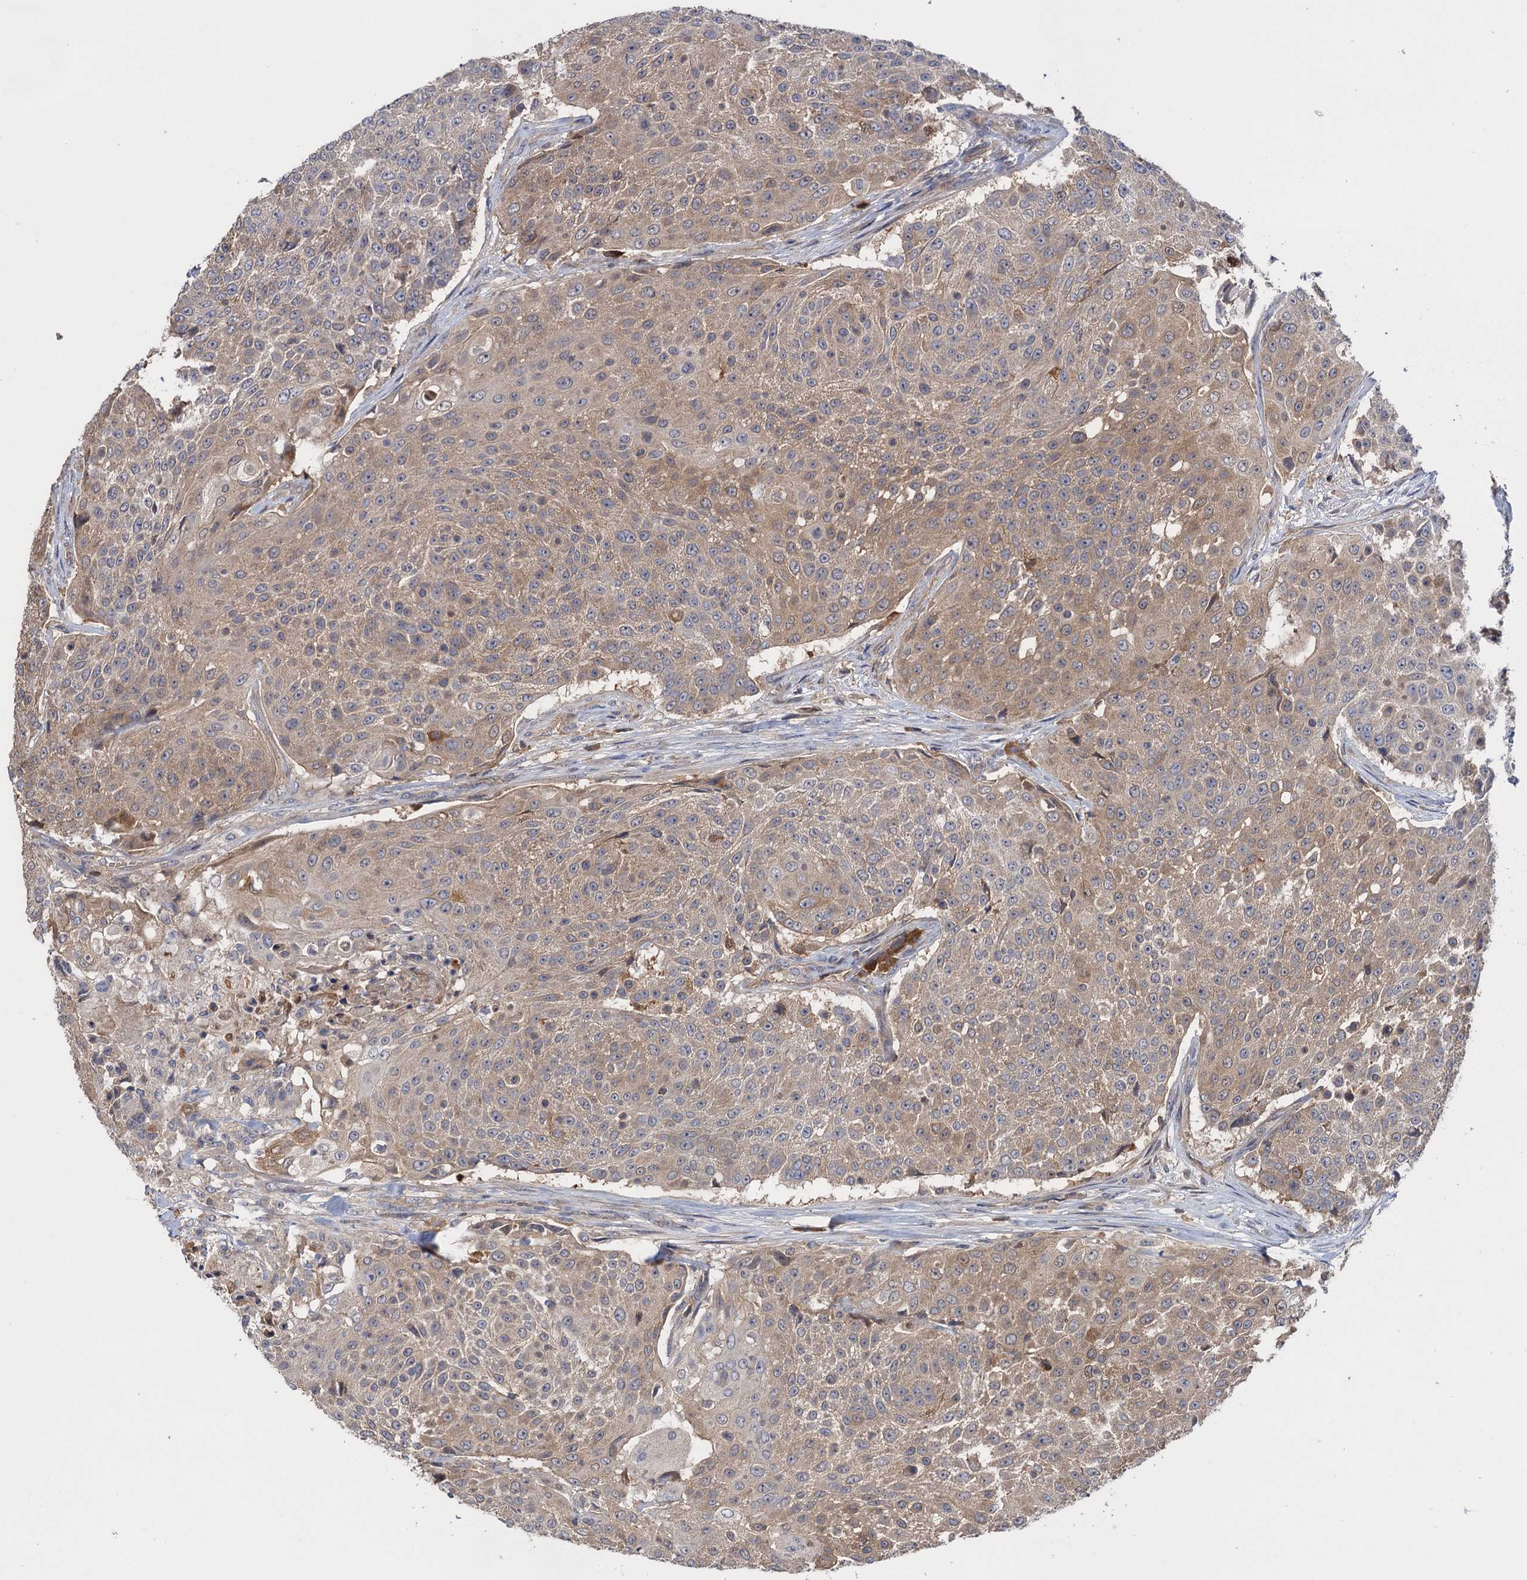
{"staining": {"intensity": "weak", "quantity": ">75%", "location": "cytoplasmic/membranous"}, "tissue": "urothelial cancer", "cell_type": "Tumor cells", "image_type": "cancer", "snomed": [{"axis": "morphology", "description": "Urothelial carcinoma, High grade"}, {"axis": "topography", "description": "Urinary bladder"}], "caption": "Weak cytoplasmic/membranous expression for a protein is identified in approximately >75% of tumor cells of urothelial cancer using immunohistochemistry.", "gene": "DGKA", "patient": {"sex": "female", "age": 63}}